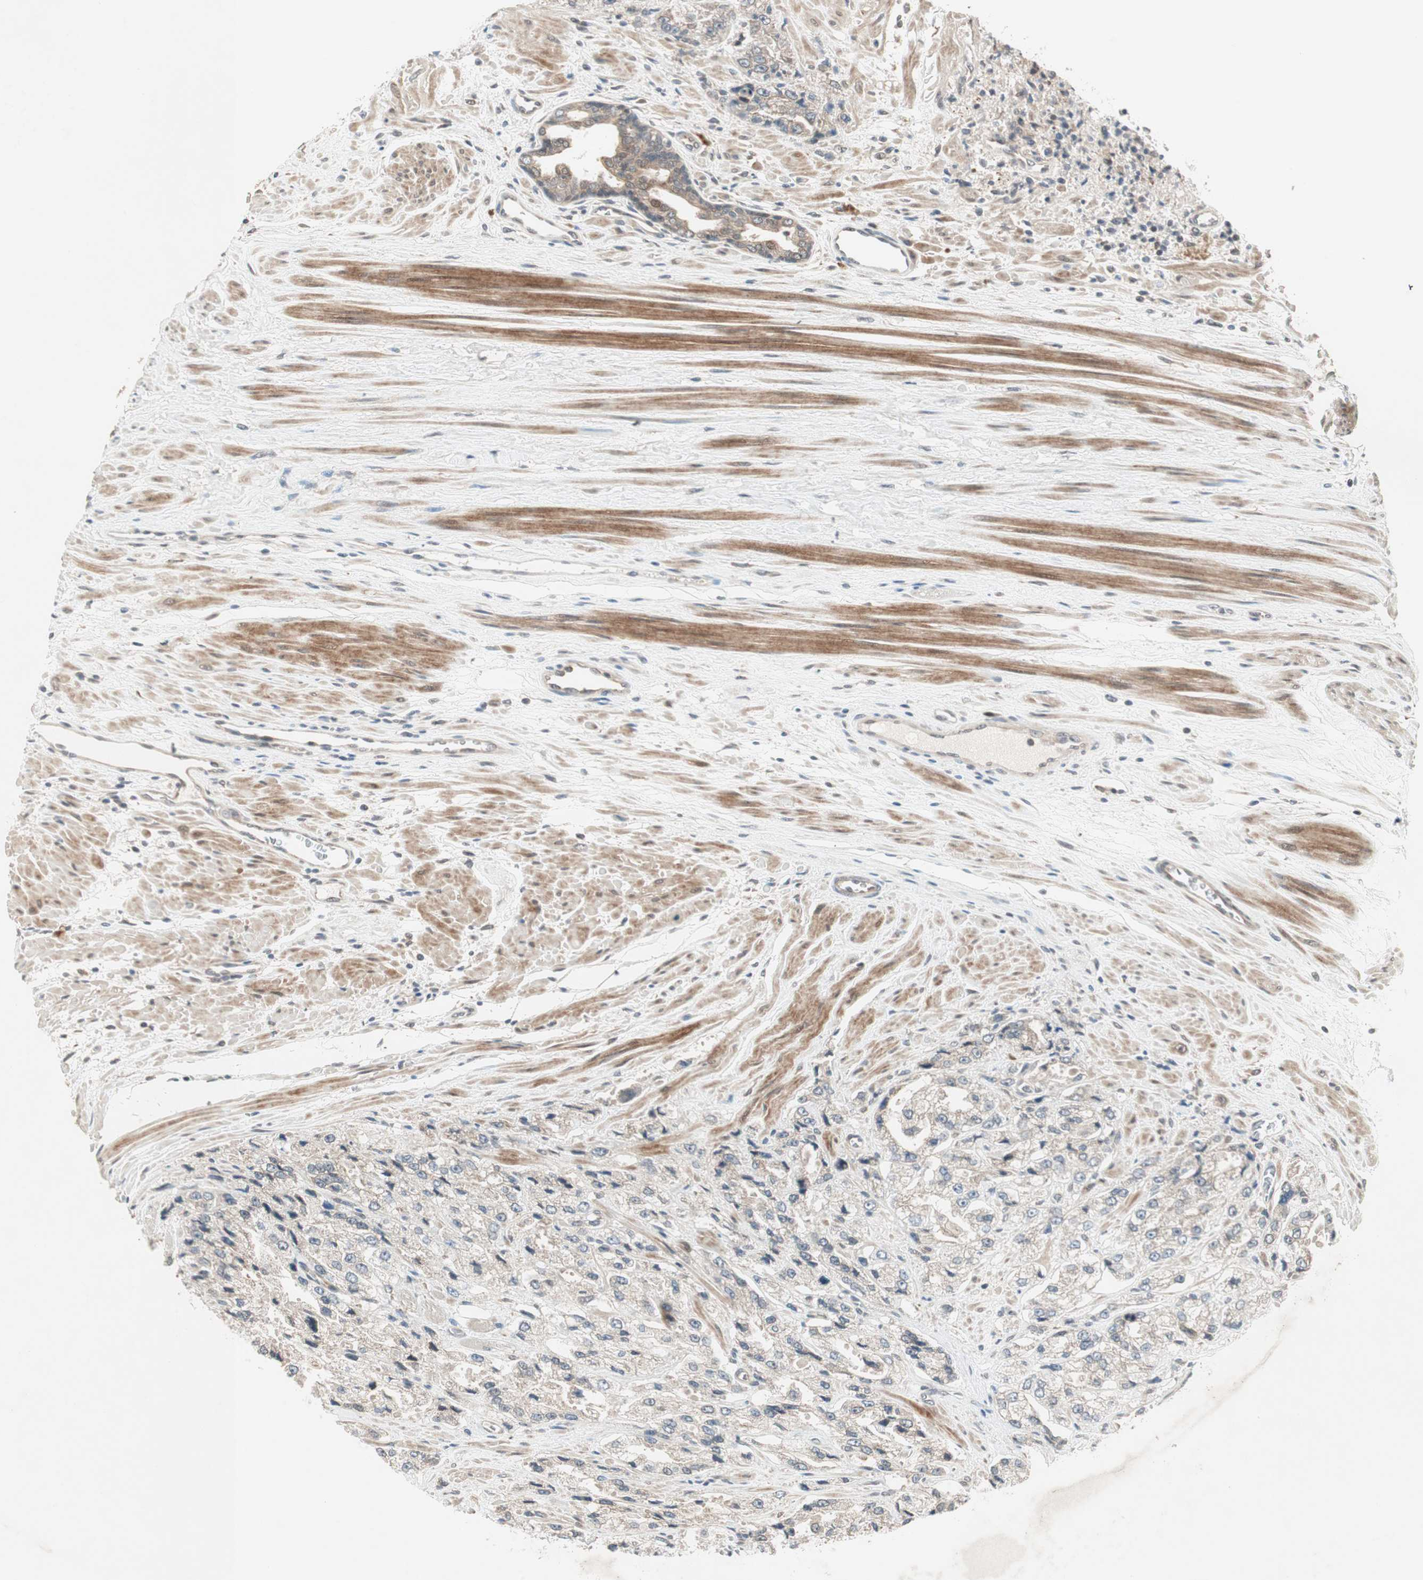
{"staining": {"intensity": "weak", "quantity": "25%-75%", "location": "cytoplasmic/membranous"}, "tissue": "prostate cancer", "cell_type": "Tumor cells", "image_type": "cancer", "snomed": [{"axis": "morphology", "description": "Adenocarcinoma, High grade"}, {"axis": "topography", "description": "Prostate"}], "caption": "The micrograph exhibits staining of adenocarcinoma (high-grade) (prostate), revealing weak cytoplasmic/membranous protein staining (brown color) within tumor cells.", "gene": "PGBD1", "patient": {"sex": "male", "age": 58}}